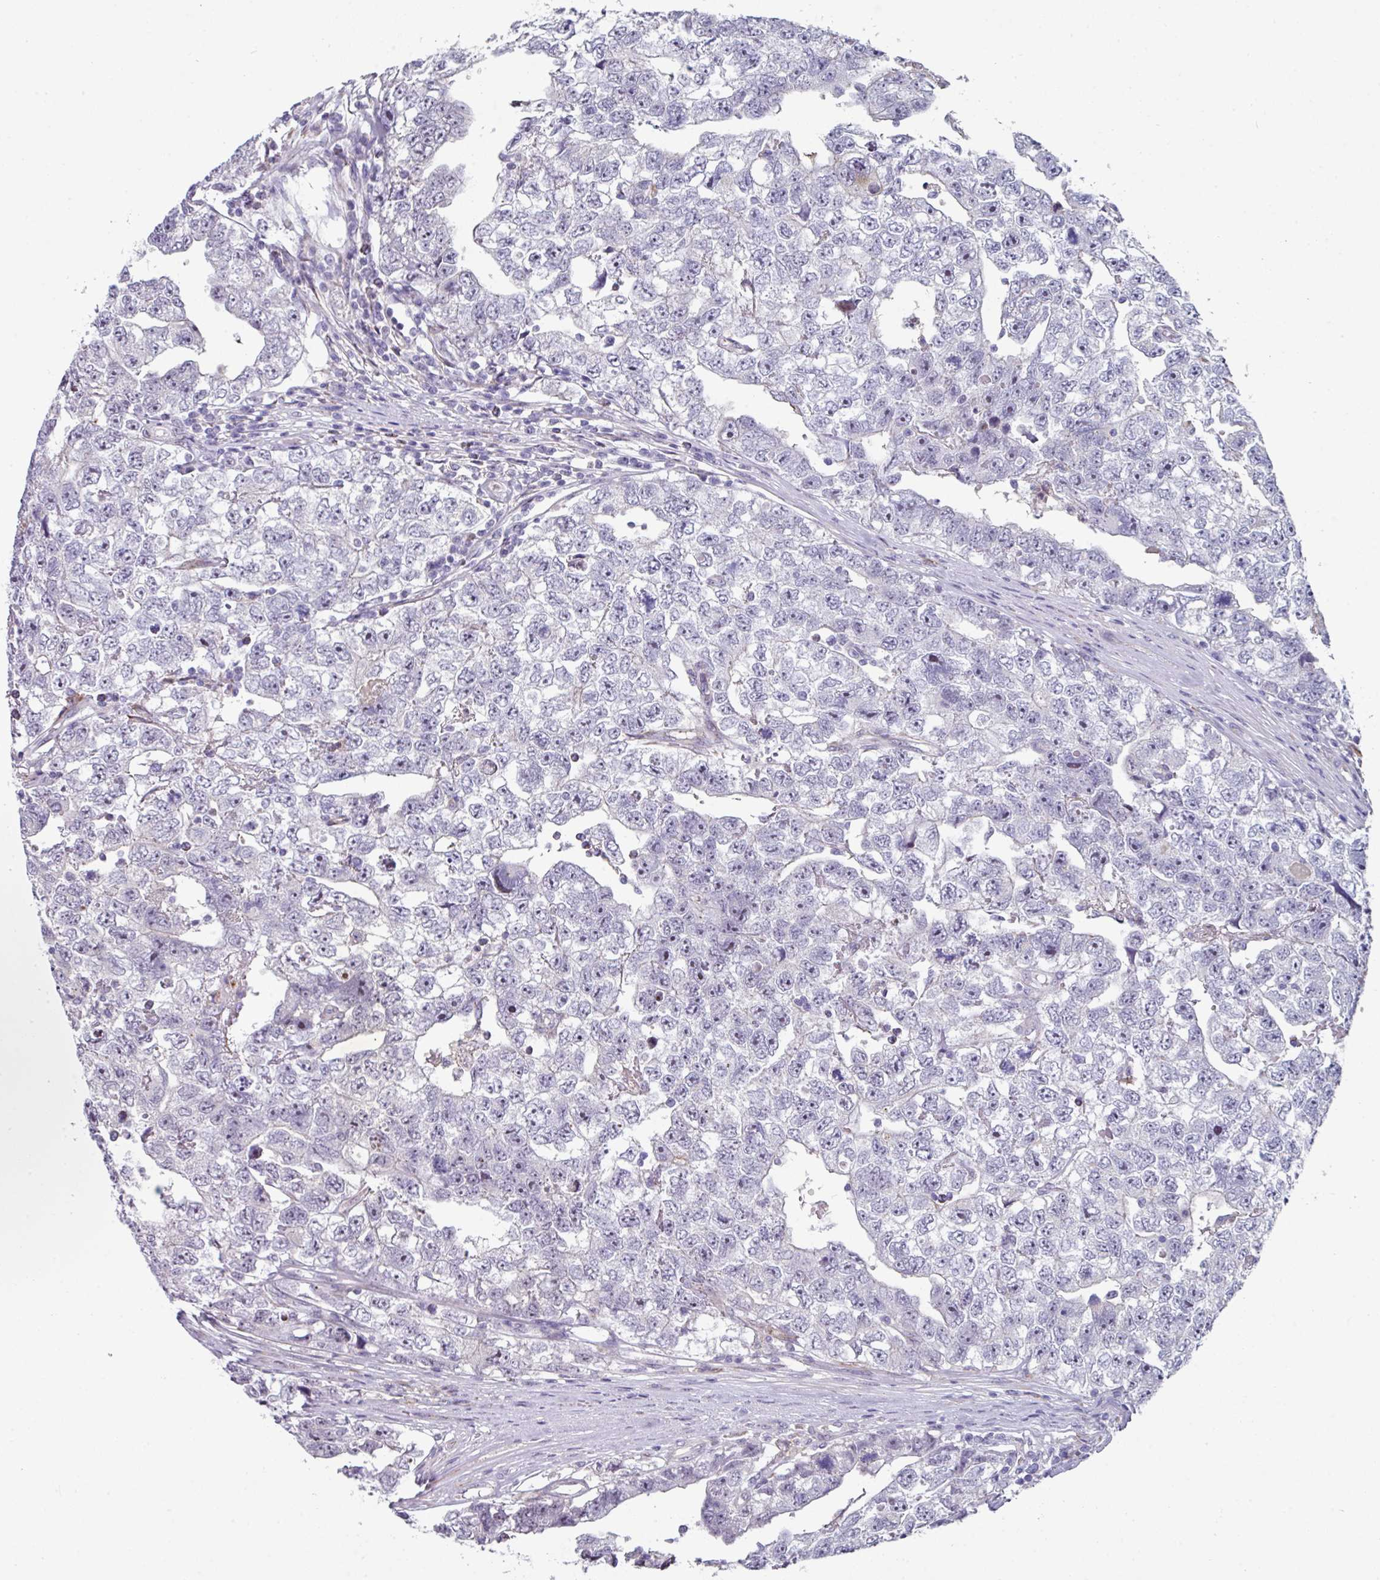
{"staining": {"intensity": "negative", "quantity": "none", "location": "none"}, "tissue": "testis cancer", "cell_type": "Tumor cells", "image_type": "cancer", "snomed": [{"axis": "morphology", "description": "Carcinoma, Embryonal, NOS"}, {"axis": "topography", "description": "Testis"}], "caption": "Photomicrograph shows no significant protein staining in tumor cells of testis cancer (embryonal carcinoma). The staining was performed using DAB to visualize the protein expression in brown, while the nuclei were stained in blue with hematoxylin (Magnification: 20x).", "gene": "BMS1", "patient": {"sex": "male", "age": 22}}